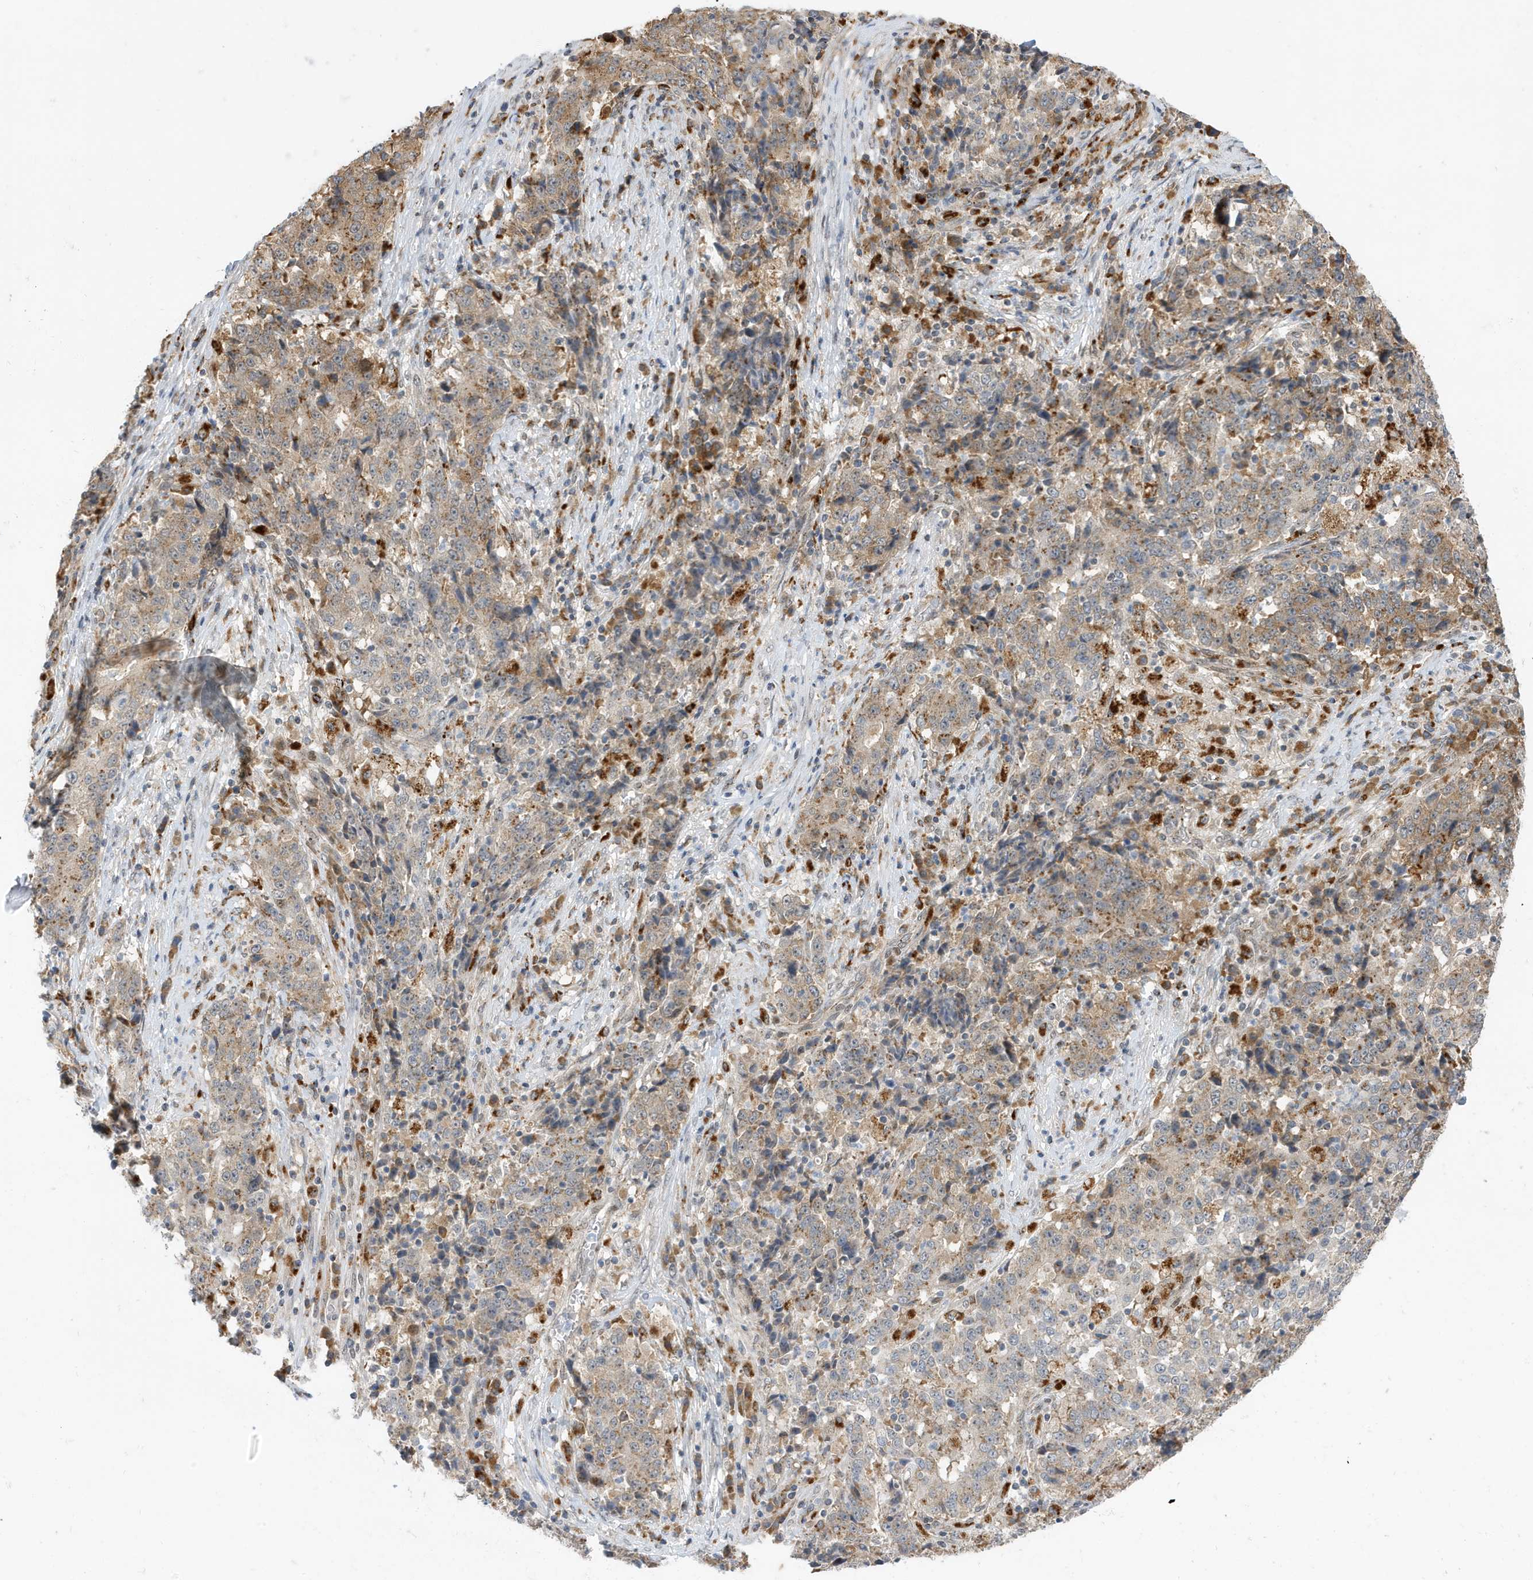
{"staining": {"intensity": "moderate", "quantity": "25%-75%", "location": "cytoplasmic/membranous"}, "tissue": "stomach cancer", "cell_type": "Tumor cells", "image_type": "cancer", "snomed": [{"axis": "morphology", "description": "Adenocarcinoma, NOS"}, {"axis": "topography", "description": "Stomach"}], "caption": "Stomach cancer (adenocarcinoma) stained with a brown dye displays moderate cytoplasmic/membranous positive expression in about 25%-75% of tumor cells.", "gene": "ZNF507", "patient": {"sex": "male", "age": 59}}